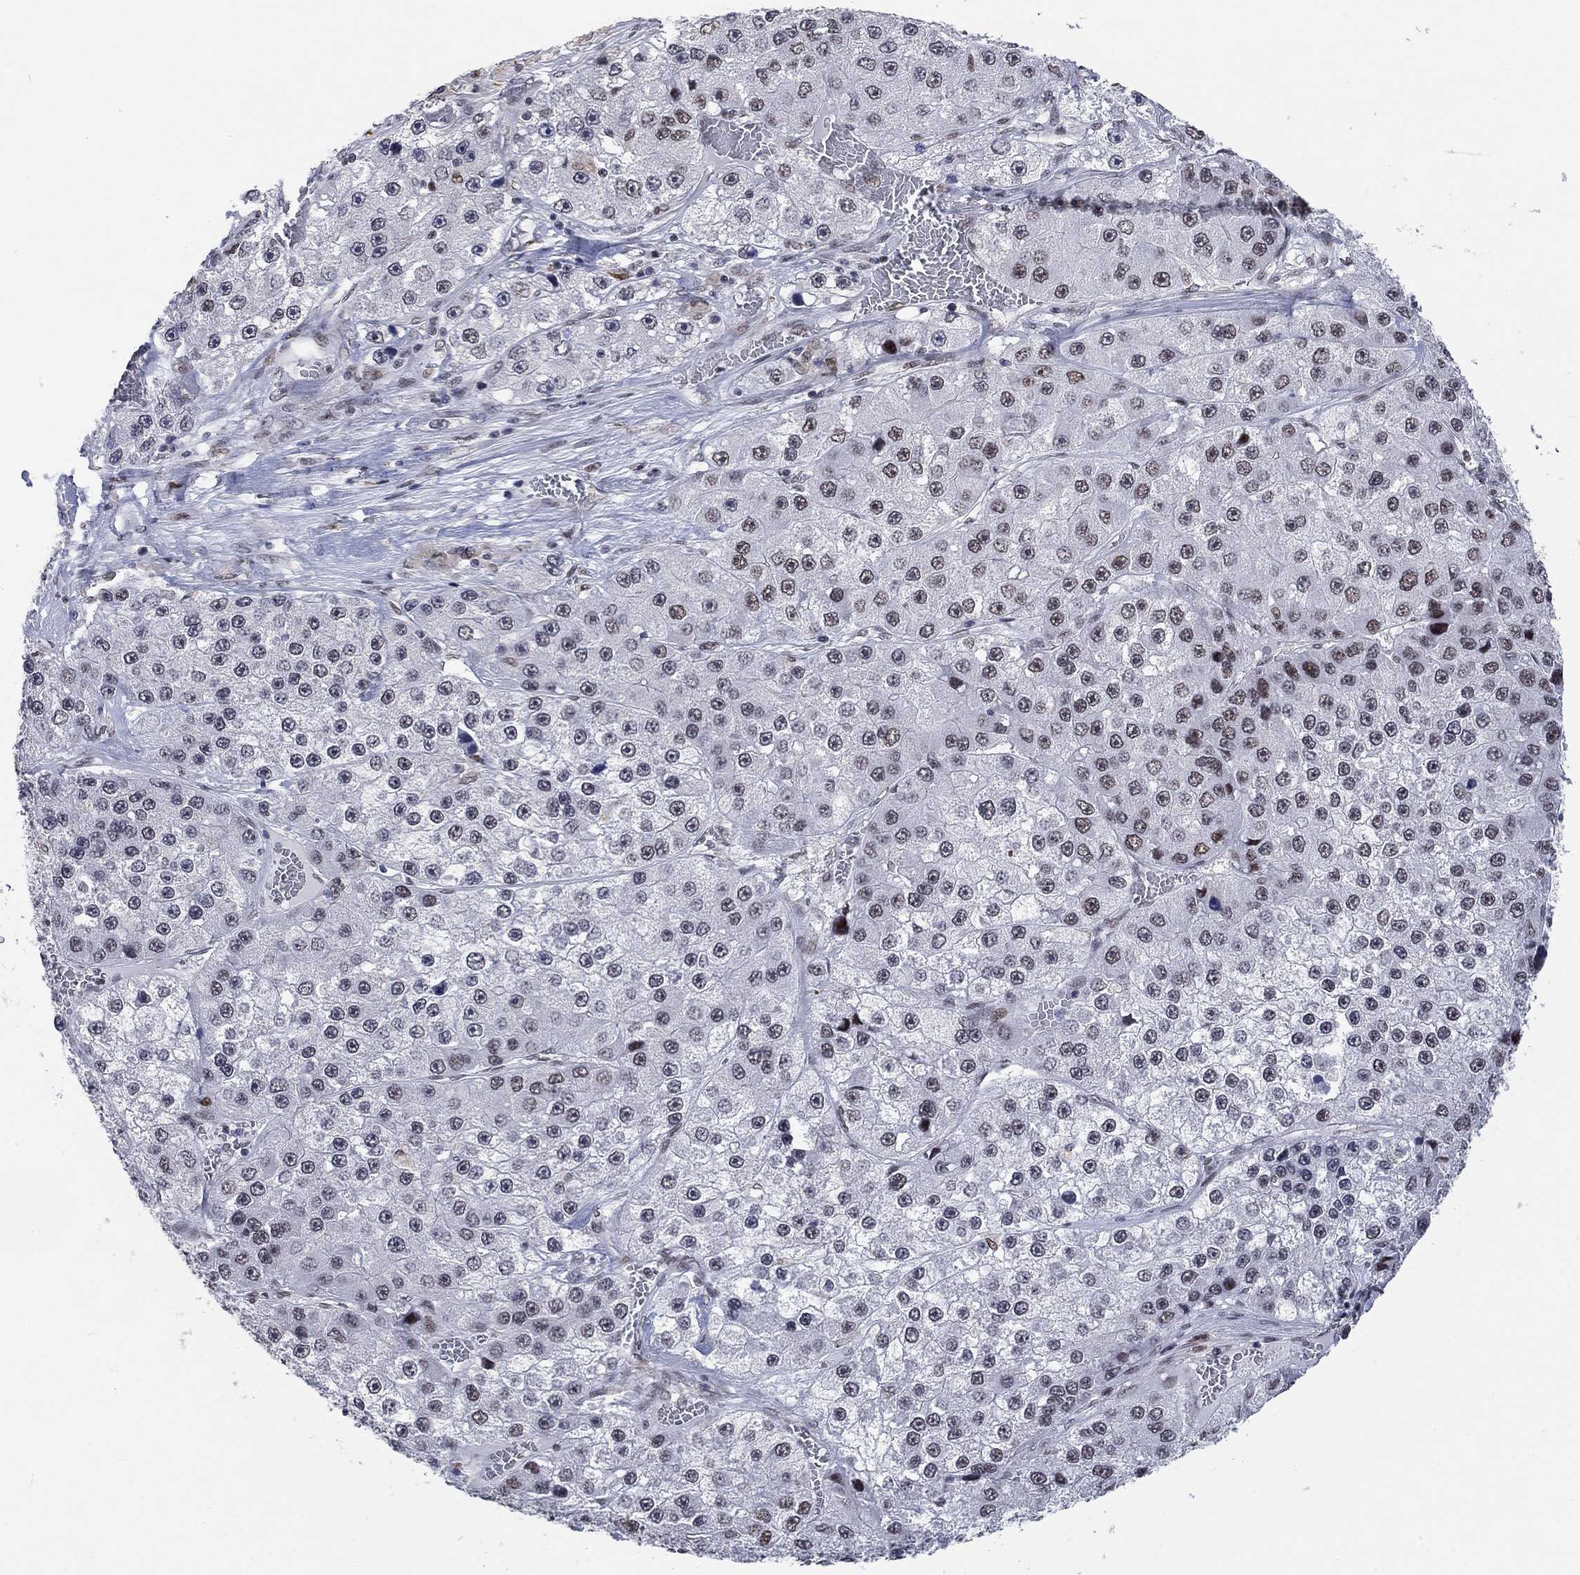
{"staining": {"intensity": "moderate", "quantity": "<25%", "location": "nuclear"}, "tissue": "liver cancer", "cell_type": "Tumor cells", "image_type": "cancer", "snomed": [{"axis": "morphology", "description": "Carcinoma, Hepatocellular, NOS"}, {"axis": "topography", "description": "Liver"}], "caption": "A photomicrograph of liver cancer stained for a protein shows moderate nuclear brown staining in tumor cells.", "gene": "HCFC1", "patient": {"sex": "female", "age": 73}}